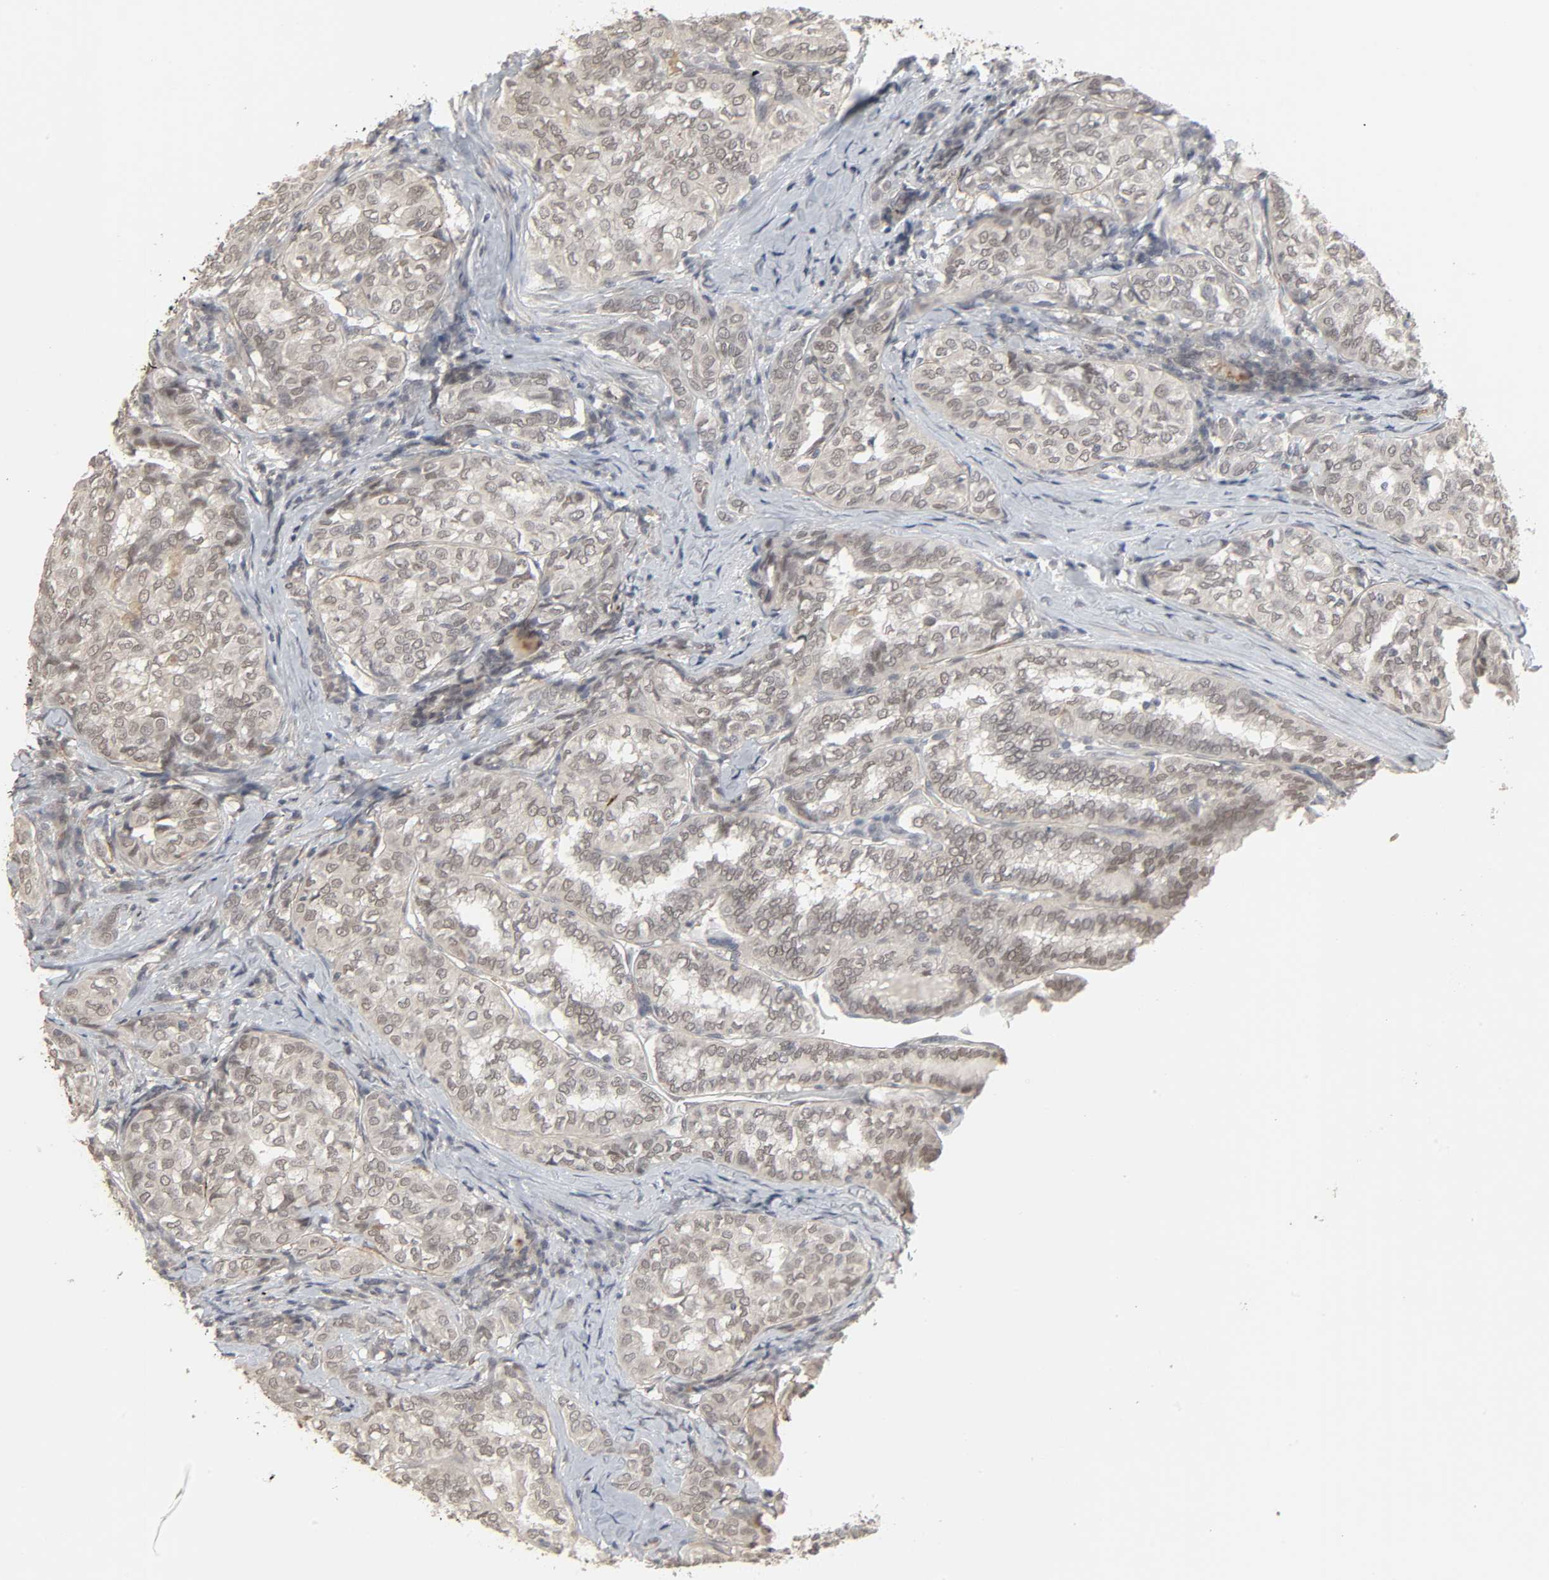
{"staining": {"intensity": "negative", "quantity": "none", "location": "none"}, "tissue": "thyroid cancer", "cell_type": "Tumor cells", "image_type": "cancer", "snomed": [{"axis": "morphology", "description": "Papillary adenocarcinoma, NOS"}, {"axis": "topography", "description": "Thyroid gland"}], "caption": "IHC image of neoplastic tissue: thyroid cancer (papillary adenocarcinoma) stained with DAB demonstrates no significant protein positivity in tumor cells.", "gene": "ZNF222", "patient": {"sex": "female", "age": 30}}